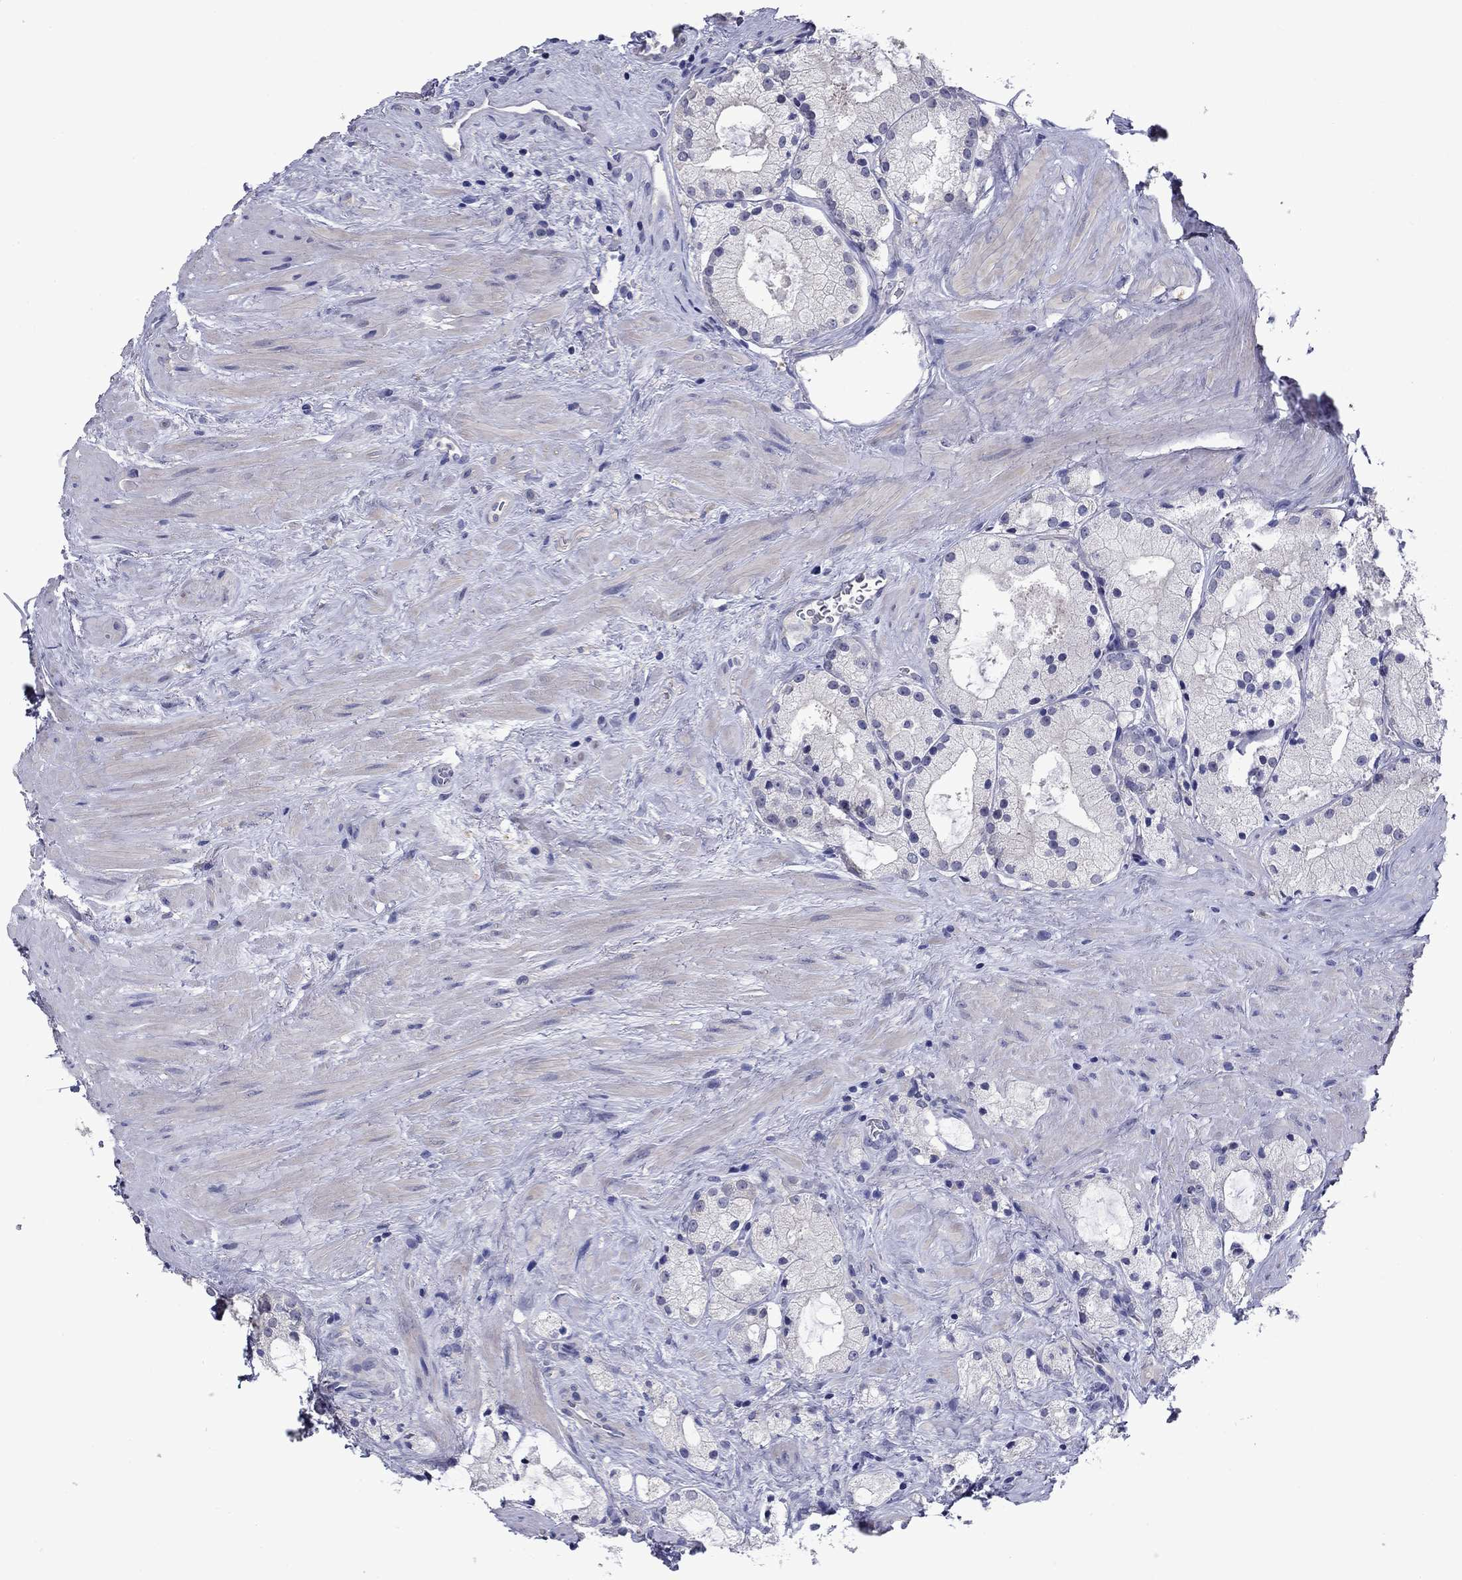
{"staining": {"intensity": "negative", "quantity": "none", "location": "none"}, "tissue": "prostate cancer", "cell_type": "Tumor cells", "image_type": "cancer", "snomed": [{"axis": "morphology", "description": "Adenocarcinoma, NOS"}, {"axis": "morphology", "description": "Adenocarcinoma, High grade"}, {"axis": "topography", "description": "Prostate"}], "caption": "A high-resolution histopathology image shows IHC staining of prostate cancer, which demonstrates no significant staining in tumor cells. (DAB immunohistochemistry (IHC), high magnification).", "gene": "CNDP1", "patient": {"sex": "male", "age": 64}}